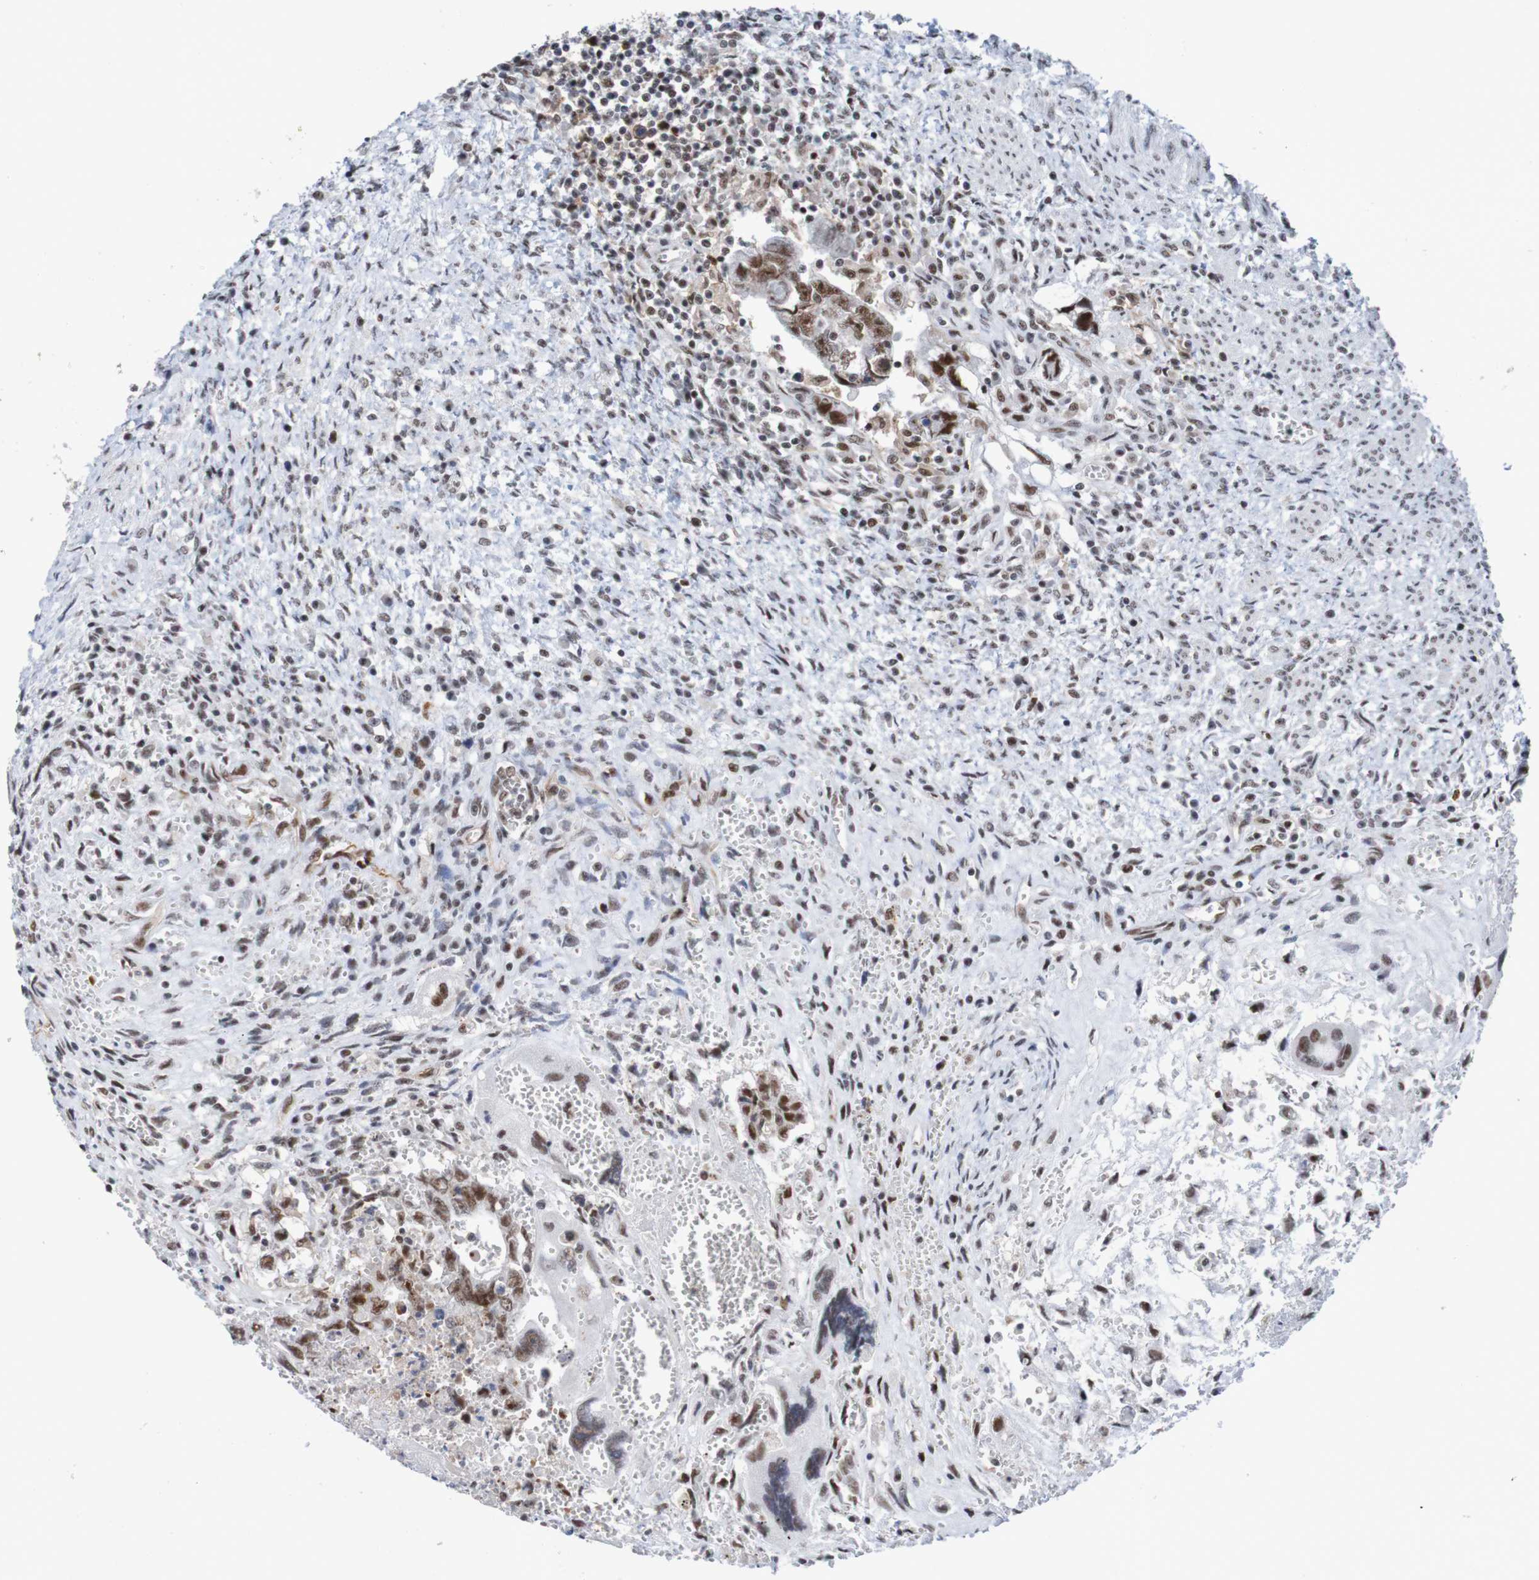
{"staining": {"intensity": "strong", "quantity": ">75%", "location": "nuclear"}, "tissue": "testis cancer", "cell_type": "Tumor cells", "image_type": "cancer", "snomed": [{"axis": "morphology", "description": "Carcinoma, Embryonal, NOS"}, {"axis": "topography", "description": "Testis"}], "caption": "Immunohistochemical staining of embryonal carcinoma (testis) shows high levels of strong nuclear positivity in approximately >75% of tumor cells.", "gene": "CDC5L", "patient": {"sex": "male", "age": 28}}